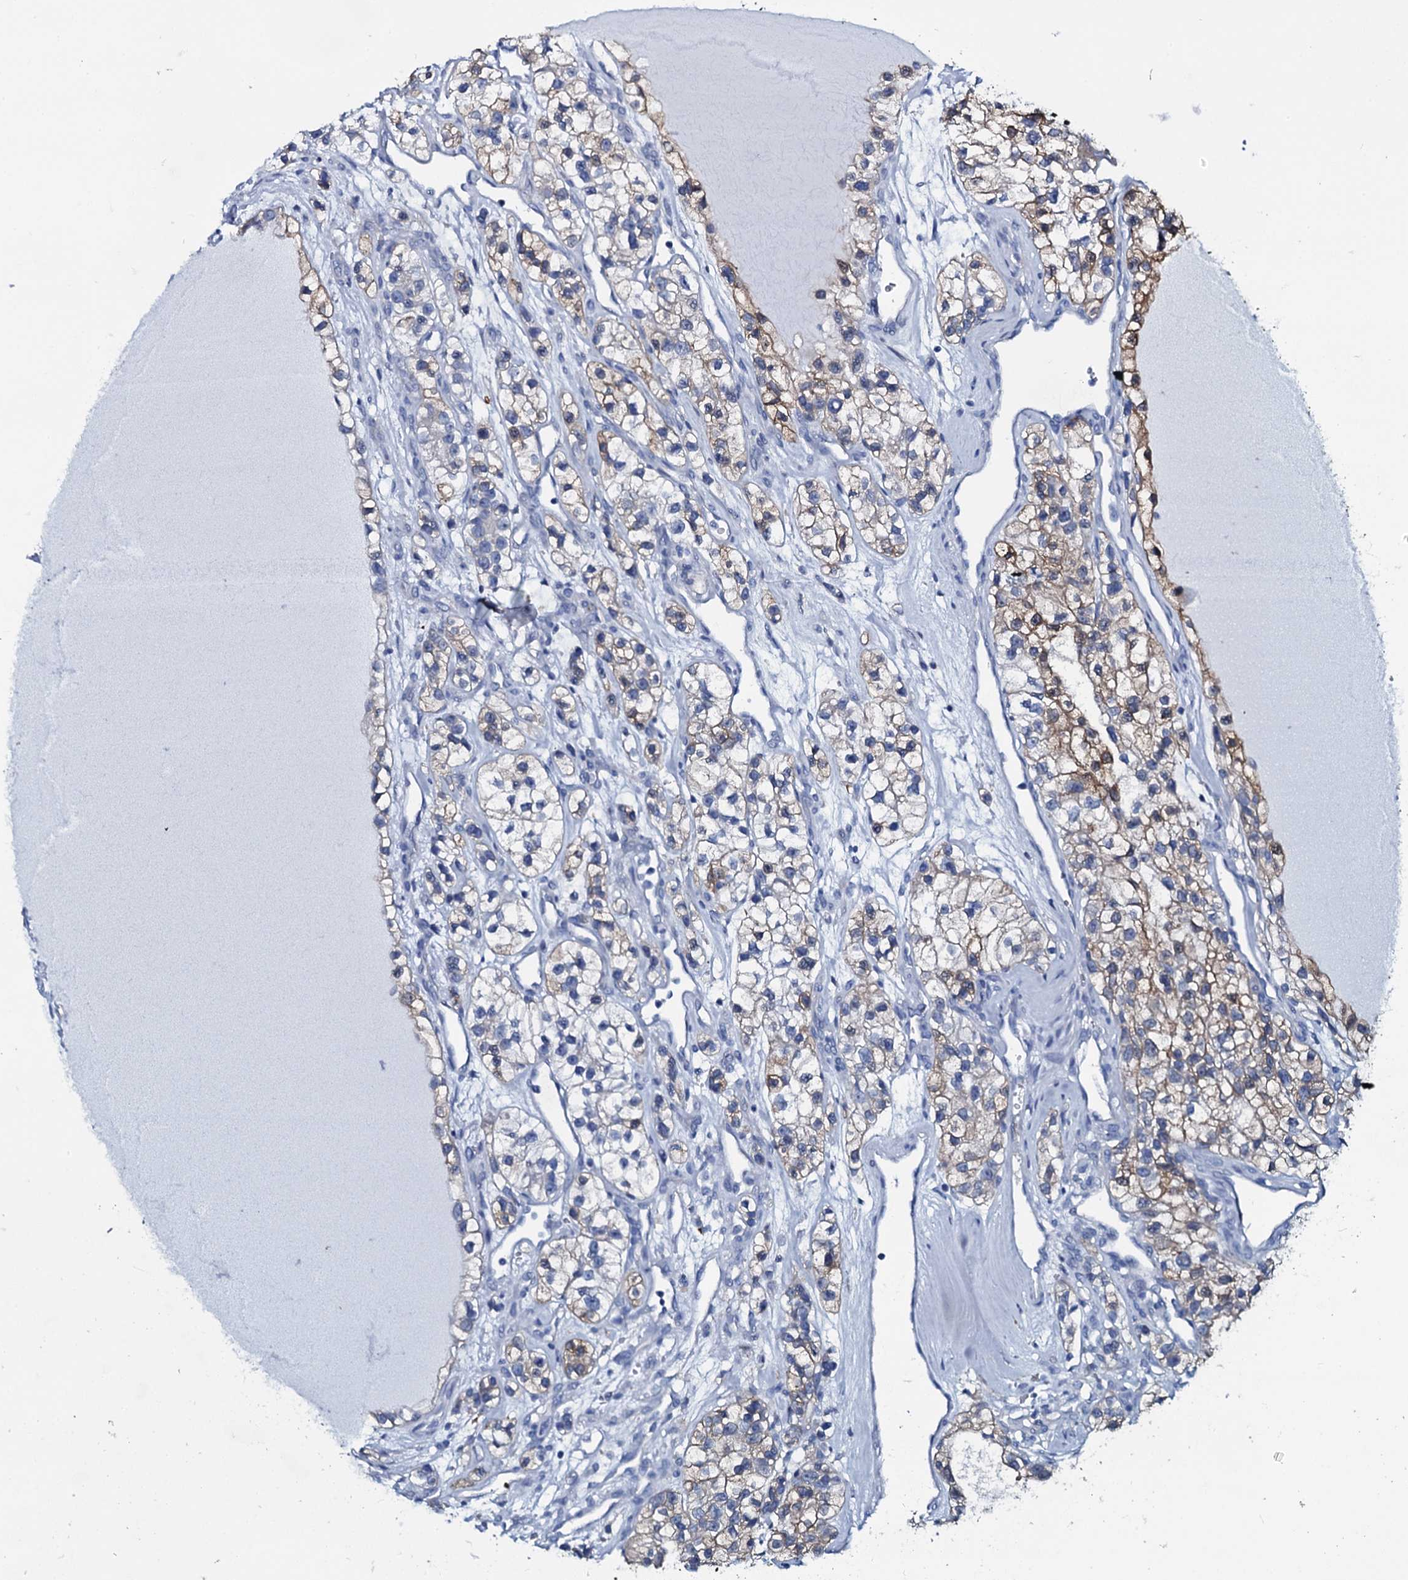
{"staining": {"intensity": "weak", "quantity": "25%-75%", "location": "cytoplasmic/membranous"}, "tissue": "renal cancer", "cell_type": "Tumor cells", "image_type": "cancer", "snomed": [{"axis": "morphology", "description": "Adenocarcinoma, NOS"}, {"axis": "topography", "description": "Kidney"}], "caption": "Human renal cancer stained for a protein (brown) demonstrates weak cytoplasmic/membranous positive positivity in about 25%-75% of tumor cells.", "gene": "SLC4A7", "patient": {"sex": "female", "age": 57}}